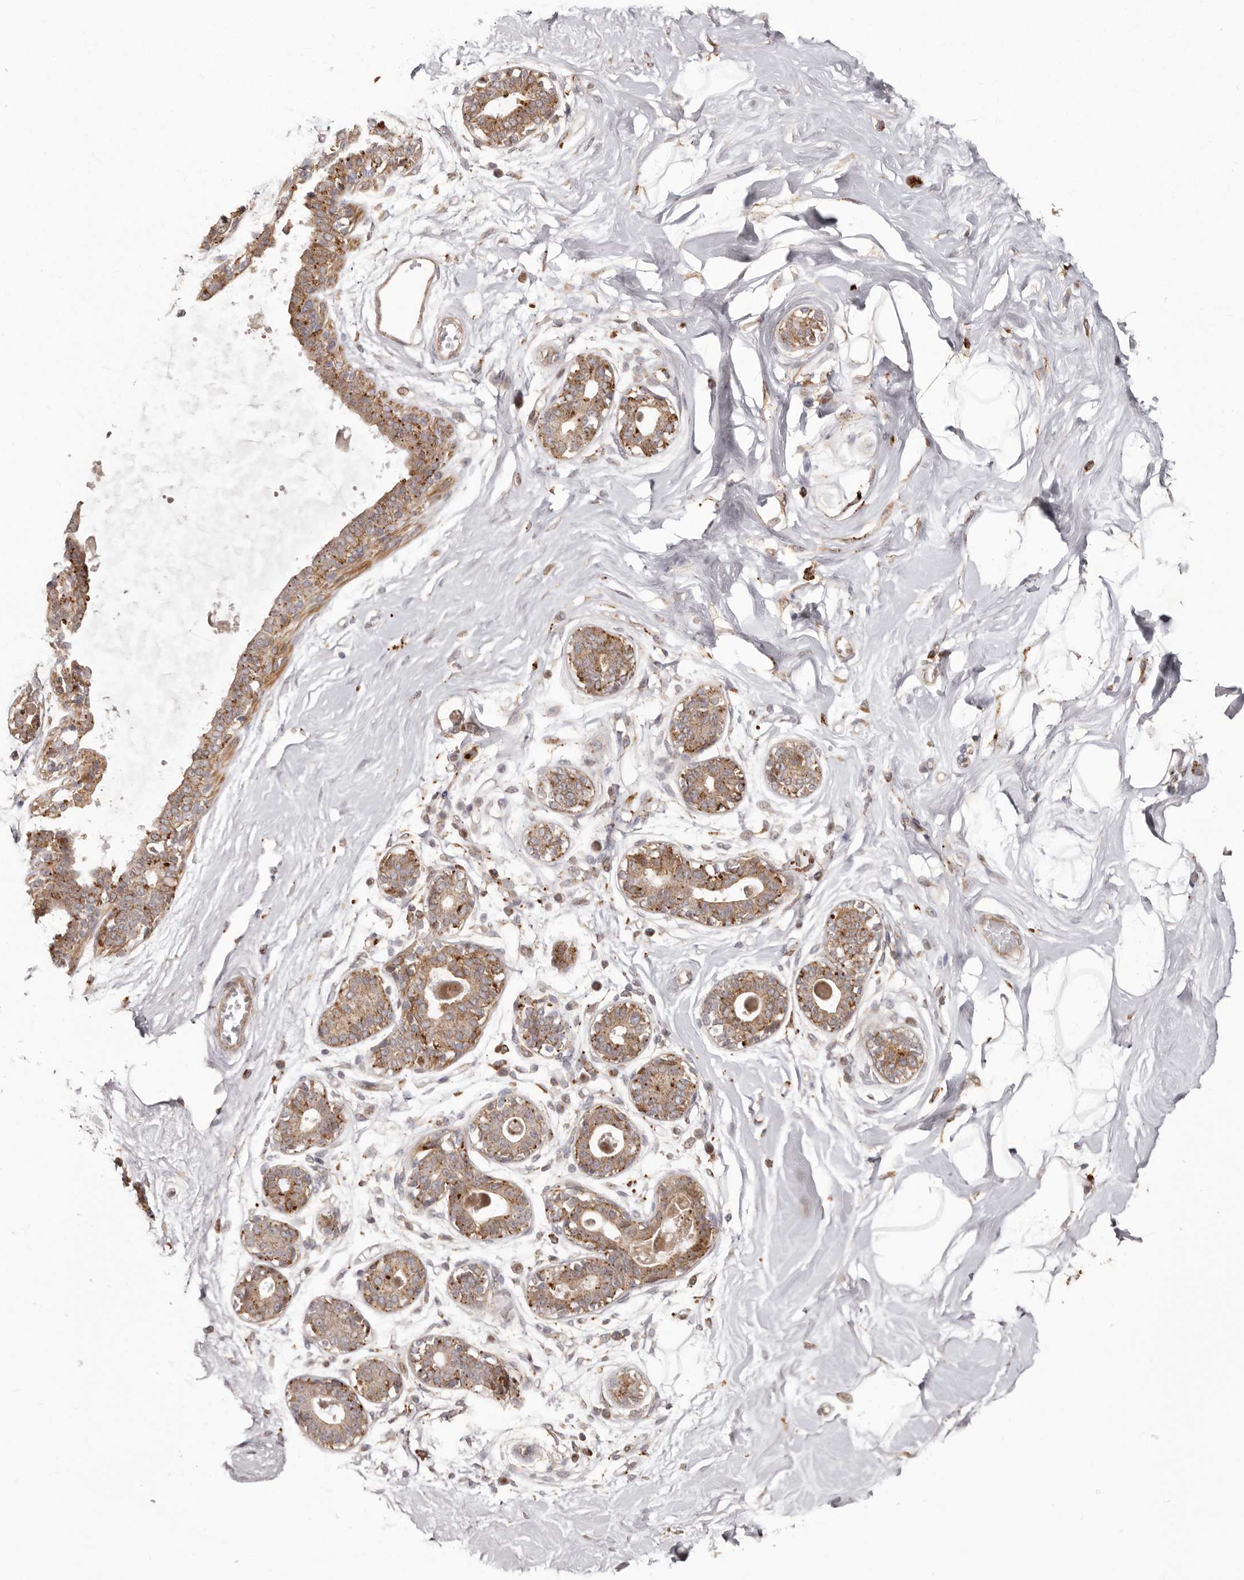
{"staining": {"intensity": "negative", "quantity": "none", "location": "none"}, "tissue": "breast", "cell_type": "Adipocytes", "image_type": "normal", "snomed": [{"axis": "morphology", "description": "Normal tissue, NOS"}, {"axis": "topography", "description": "Breast"}], "caption": "Immunohistochemistry of unremarkable breast demonstrates no staining in adipocytes. (DAB IHC with hematoxylin counter stain).", "gene": "NUP43", "patient": {"sex": "female", "age": 45}}